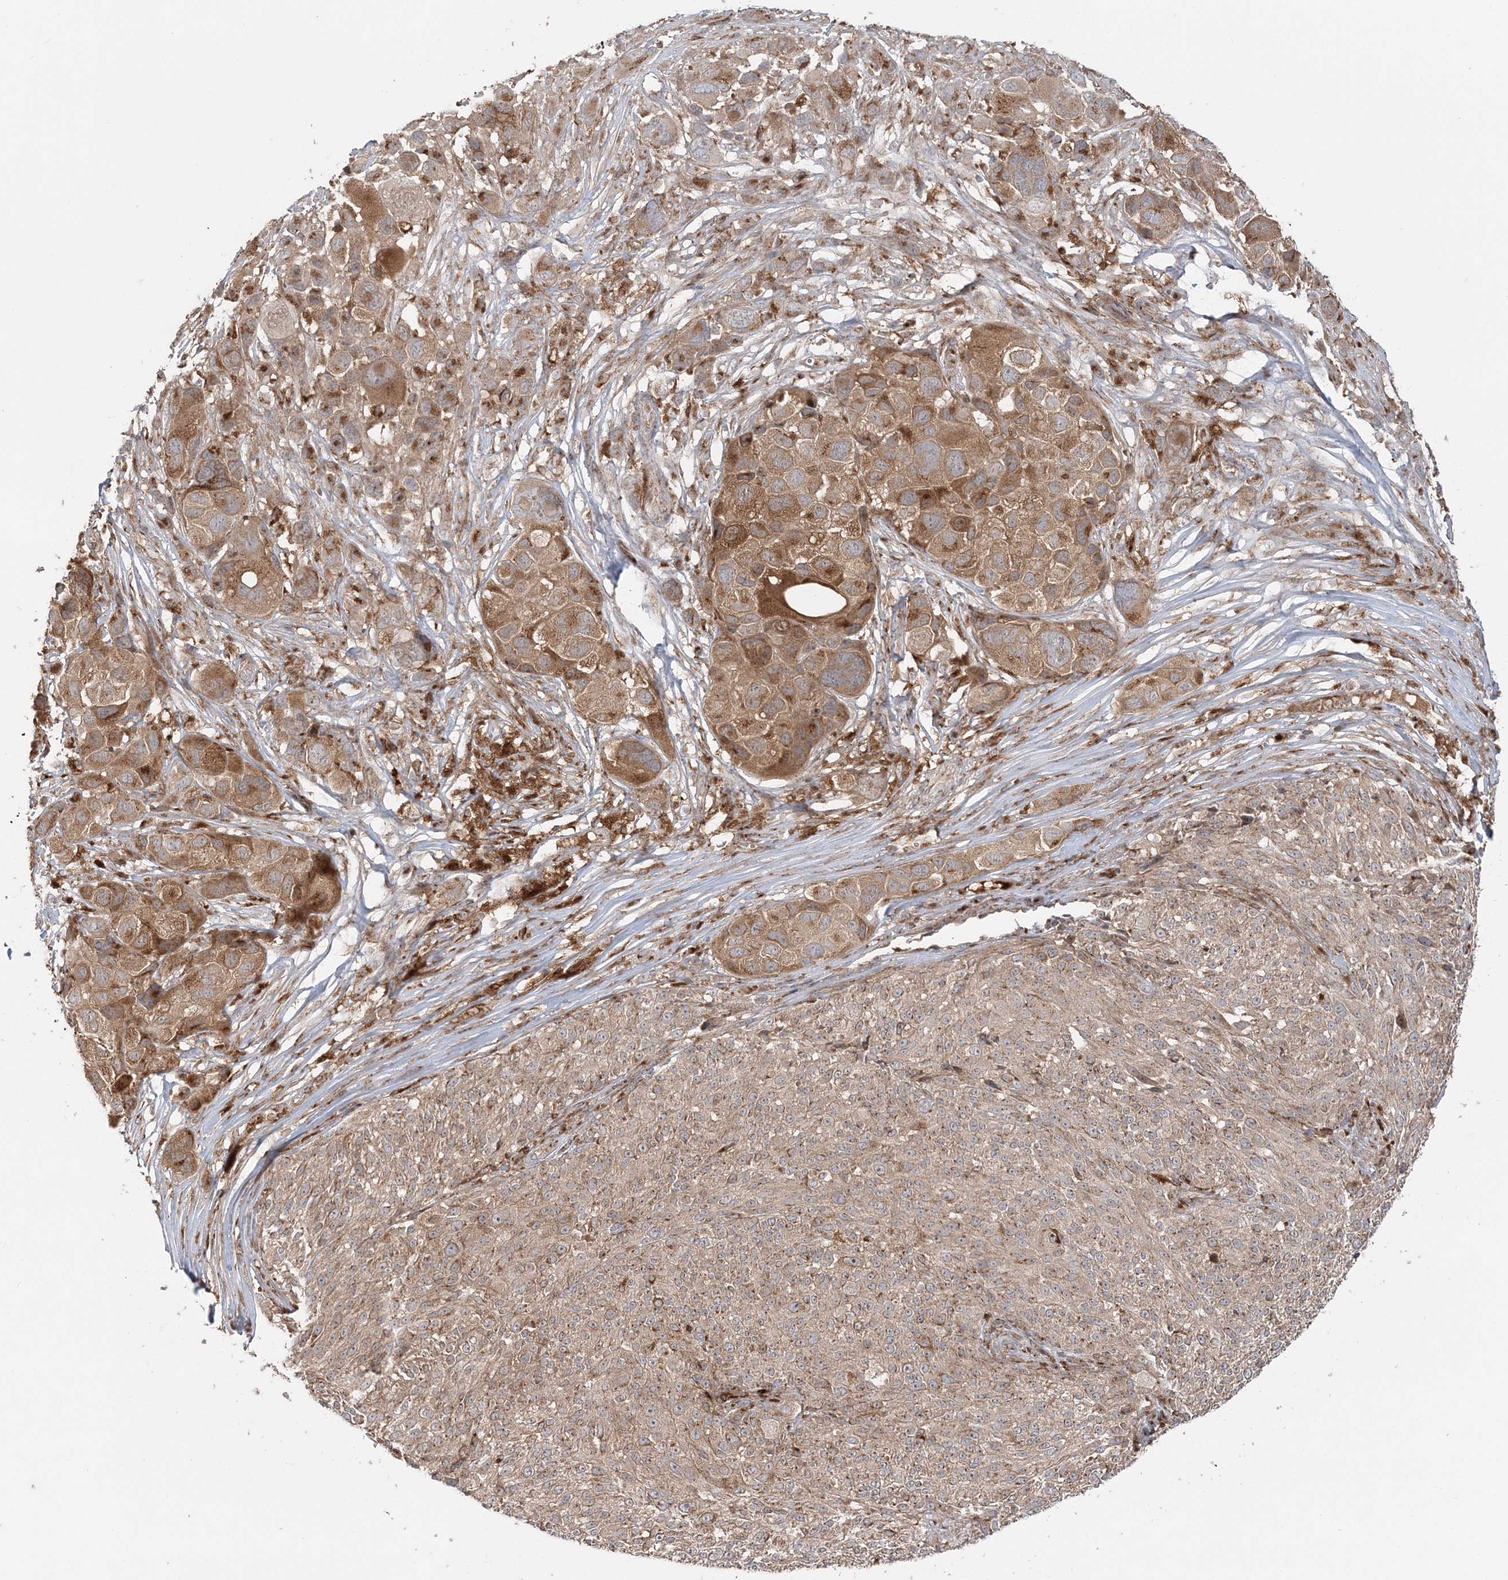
{"staining": {"intensity": "moderate", "quantity": ">75%", "location": "cytoplasmic/membranous"}, "tissue": "melanoma", "cell_type": "Tumor cells", "image_type": "cancer", "snomed": [{"axis": "morphology", "description": "Malignant melanoma, NOS"}, {"axis": "topography", "description": "Skin of trunk"}], "caption": "Malignant melanoma was stained to show a protein in brown. There is medium levels of moderate cytoplasmic/membranous positivity in approximately >75% of tumor cells.", "gene": "ABCC3", "patient": {"sex": "male", "age": 71}}